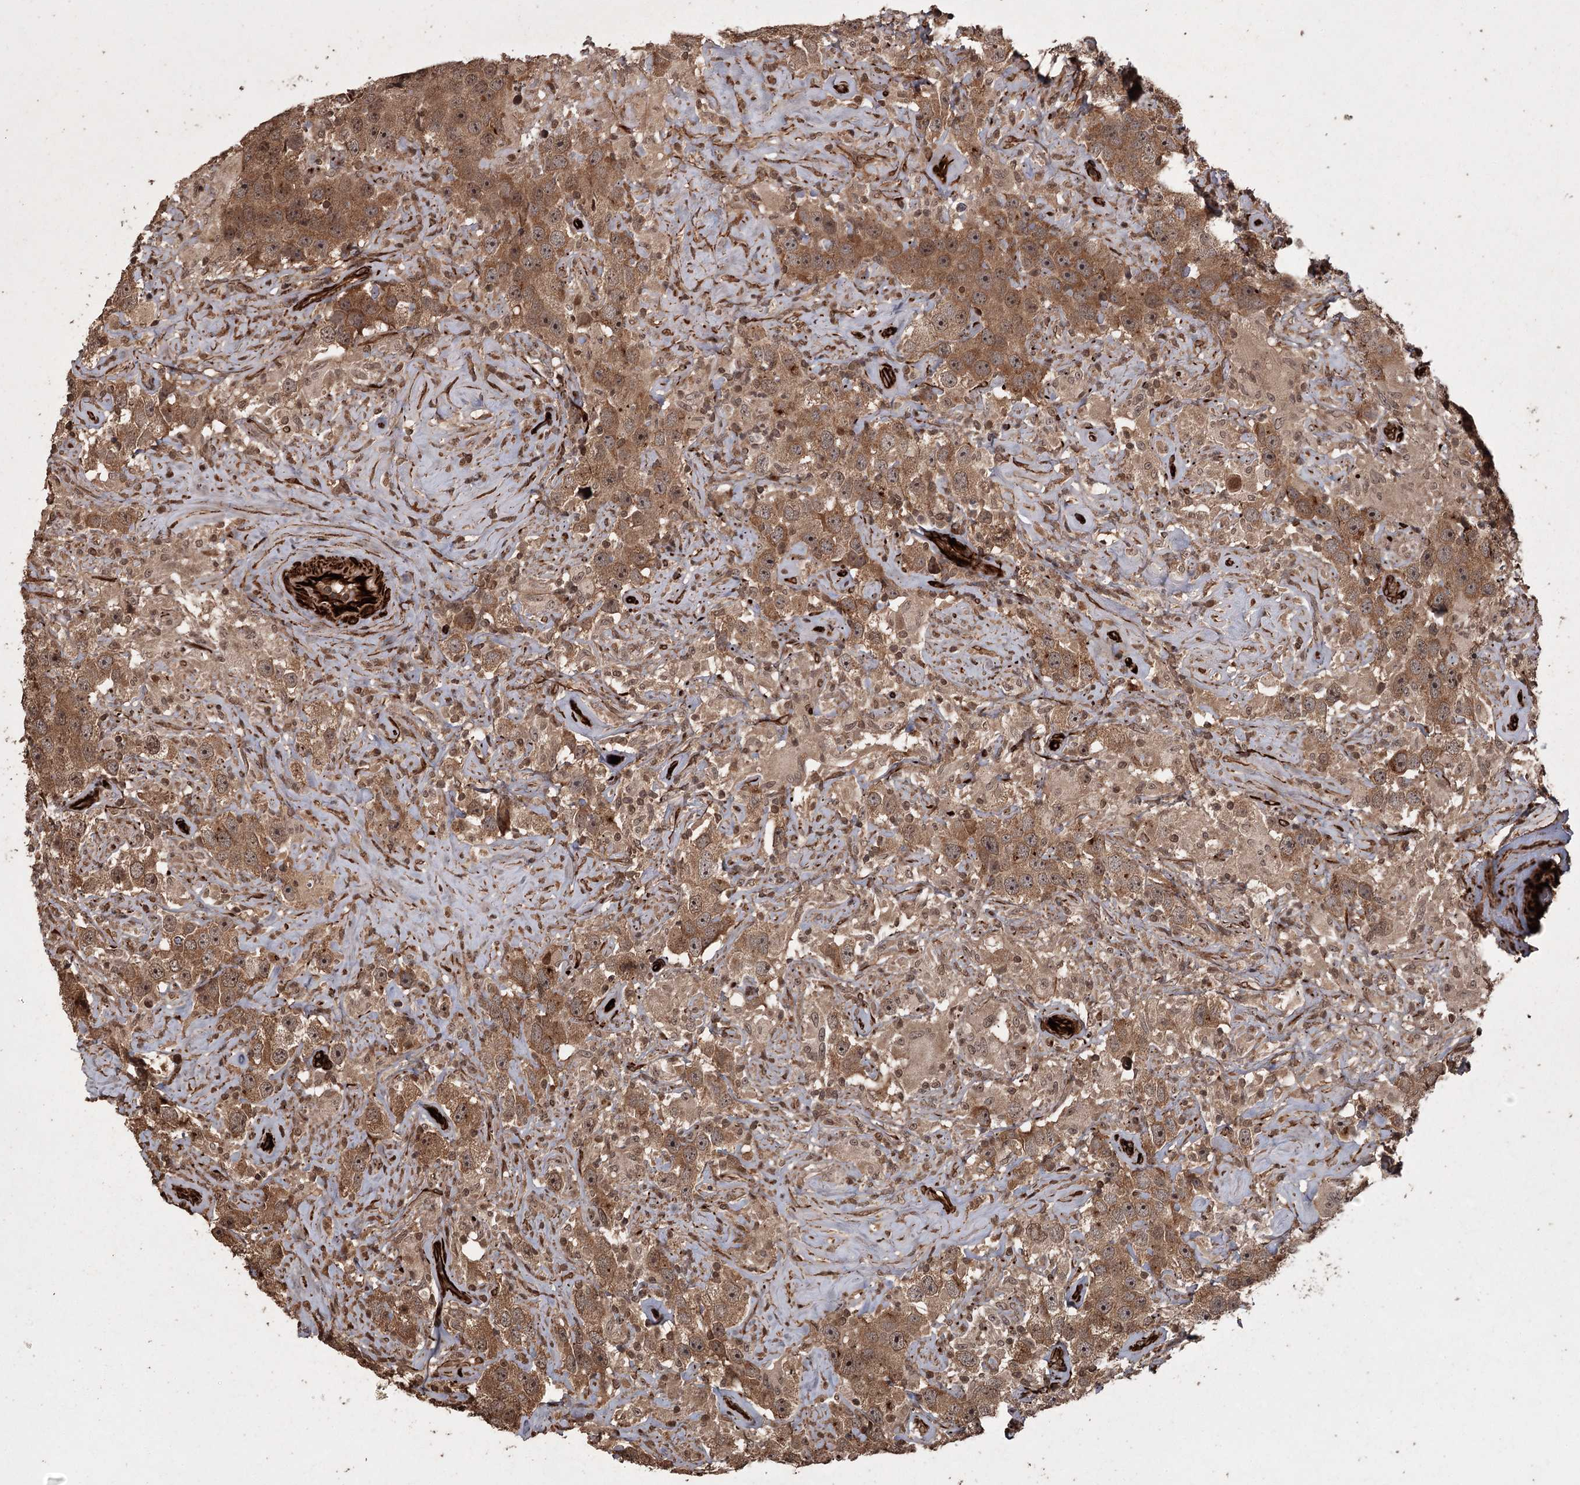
{"staining": {"intensity": "moderate", "quantity": ">75%", "location": "cytoplasmic/membranous,nuclear"}, "tissue": "testis cancer", "cell_type": "Tumor cells", "image_type": "cancer", "snomed": [{"axis": "morphology", "description": "Seminoma, NOS"}, {"axis": "topography", "description": "Testis"}], "caption": "Immunohistochemistry histopathology image of neoplastic tissue: human testis cancer stained using IHC shows medium levels of moderate protein expression localized specifically in the cytoplasmic/membranous and nuclear of tumor cells, appearing as a cytoplasmic/membranous and nuclear brown color.", "gene": "RPAP3", "patient": {"sex": "male", "age": 49}}